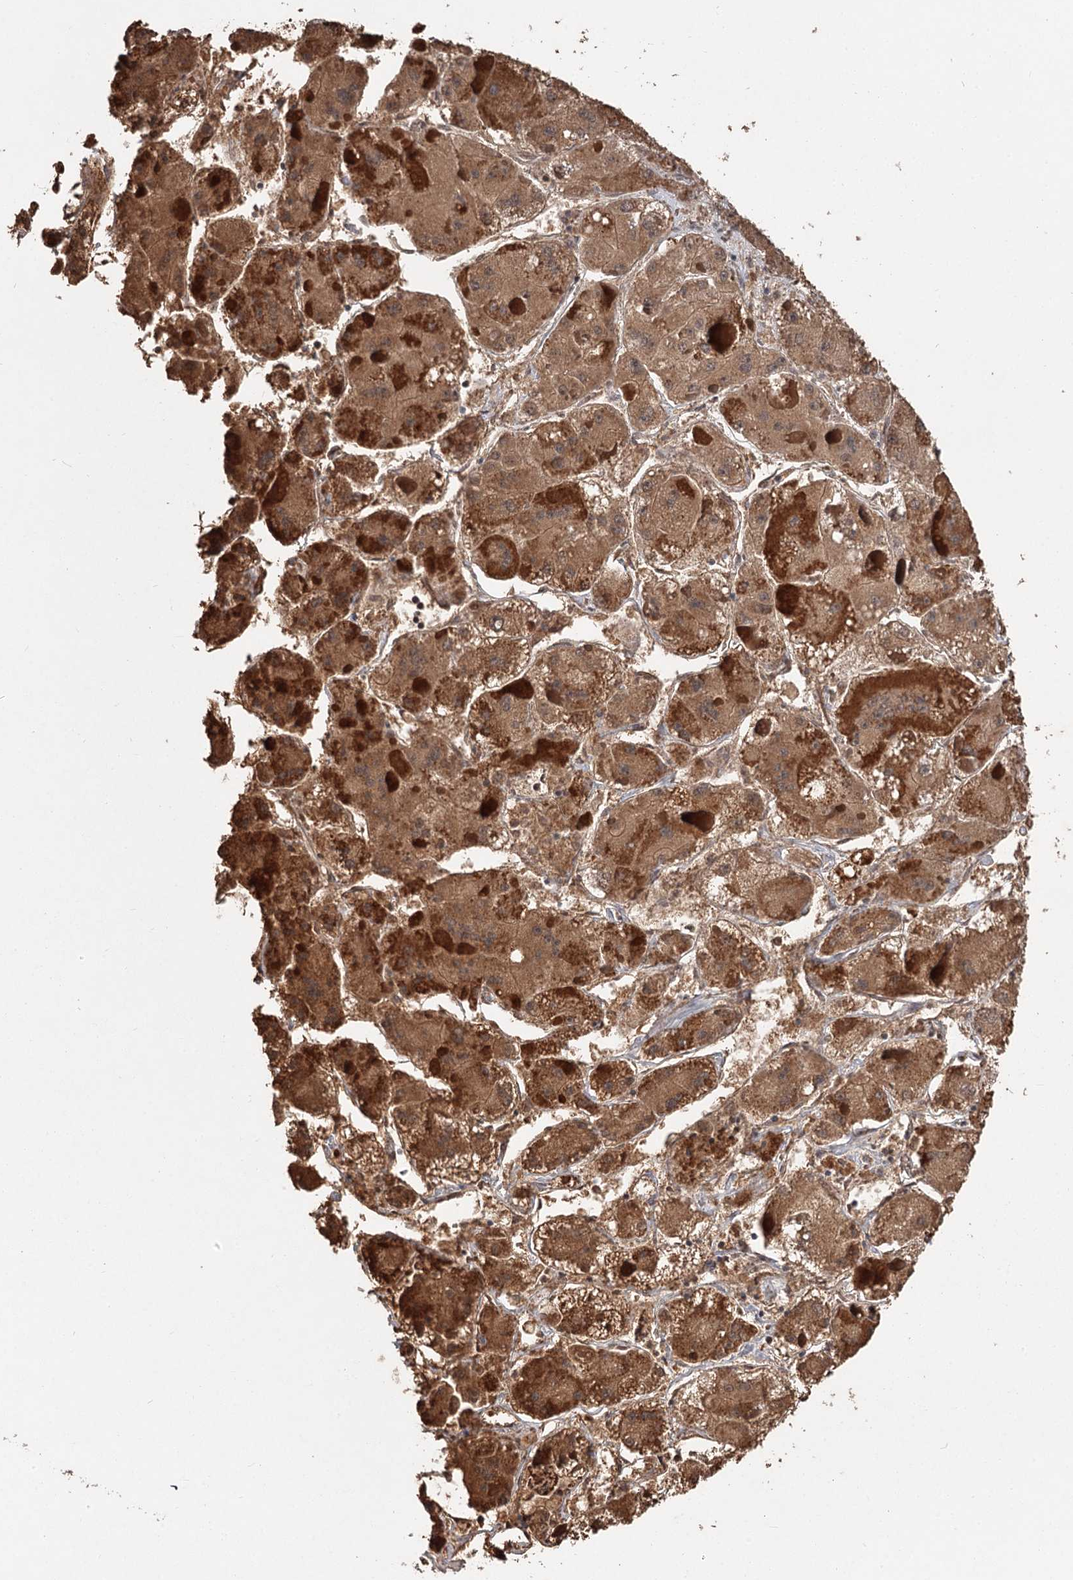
{"staining": {"intensity": "moderate", "quantity": ">75%", "location": "cytoplasmic/membranous"}, "tissue": "liver cancer", "cell_type": "Tumor cells", "image_type": "cancer", "snomed": [{"axis": "morphology", "description": "Carcinoma, Hepatocellular, NOS"}, {"axis": "topography", "description": "Liver"}], "caption": "The photomicrograph shows a brown stain indicating the presence of a protein in the cytoplasmic/membranous of tumor cells in liver cancer. (Stains: DAB (3,3'-diaminobenzidine) in brown, nuclei in blue, Microscopy: brightfield microscopy at high magnification).", "gene": "CDC123", "patient": {"sex": "female", "age": 73}}